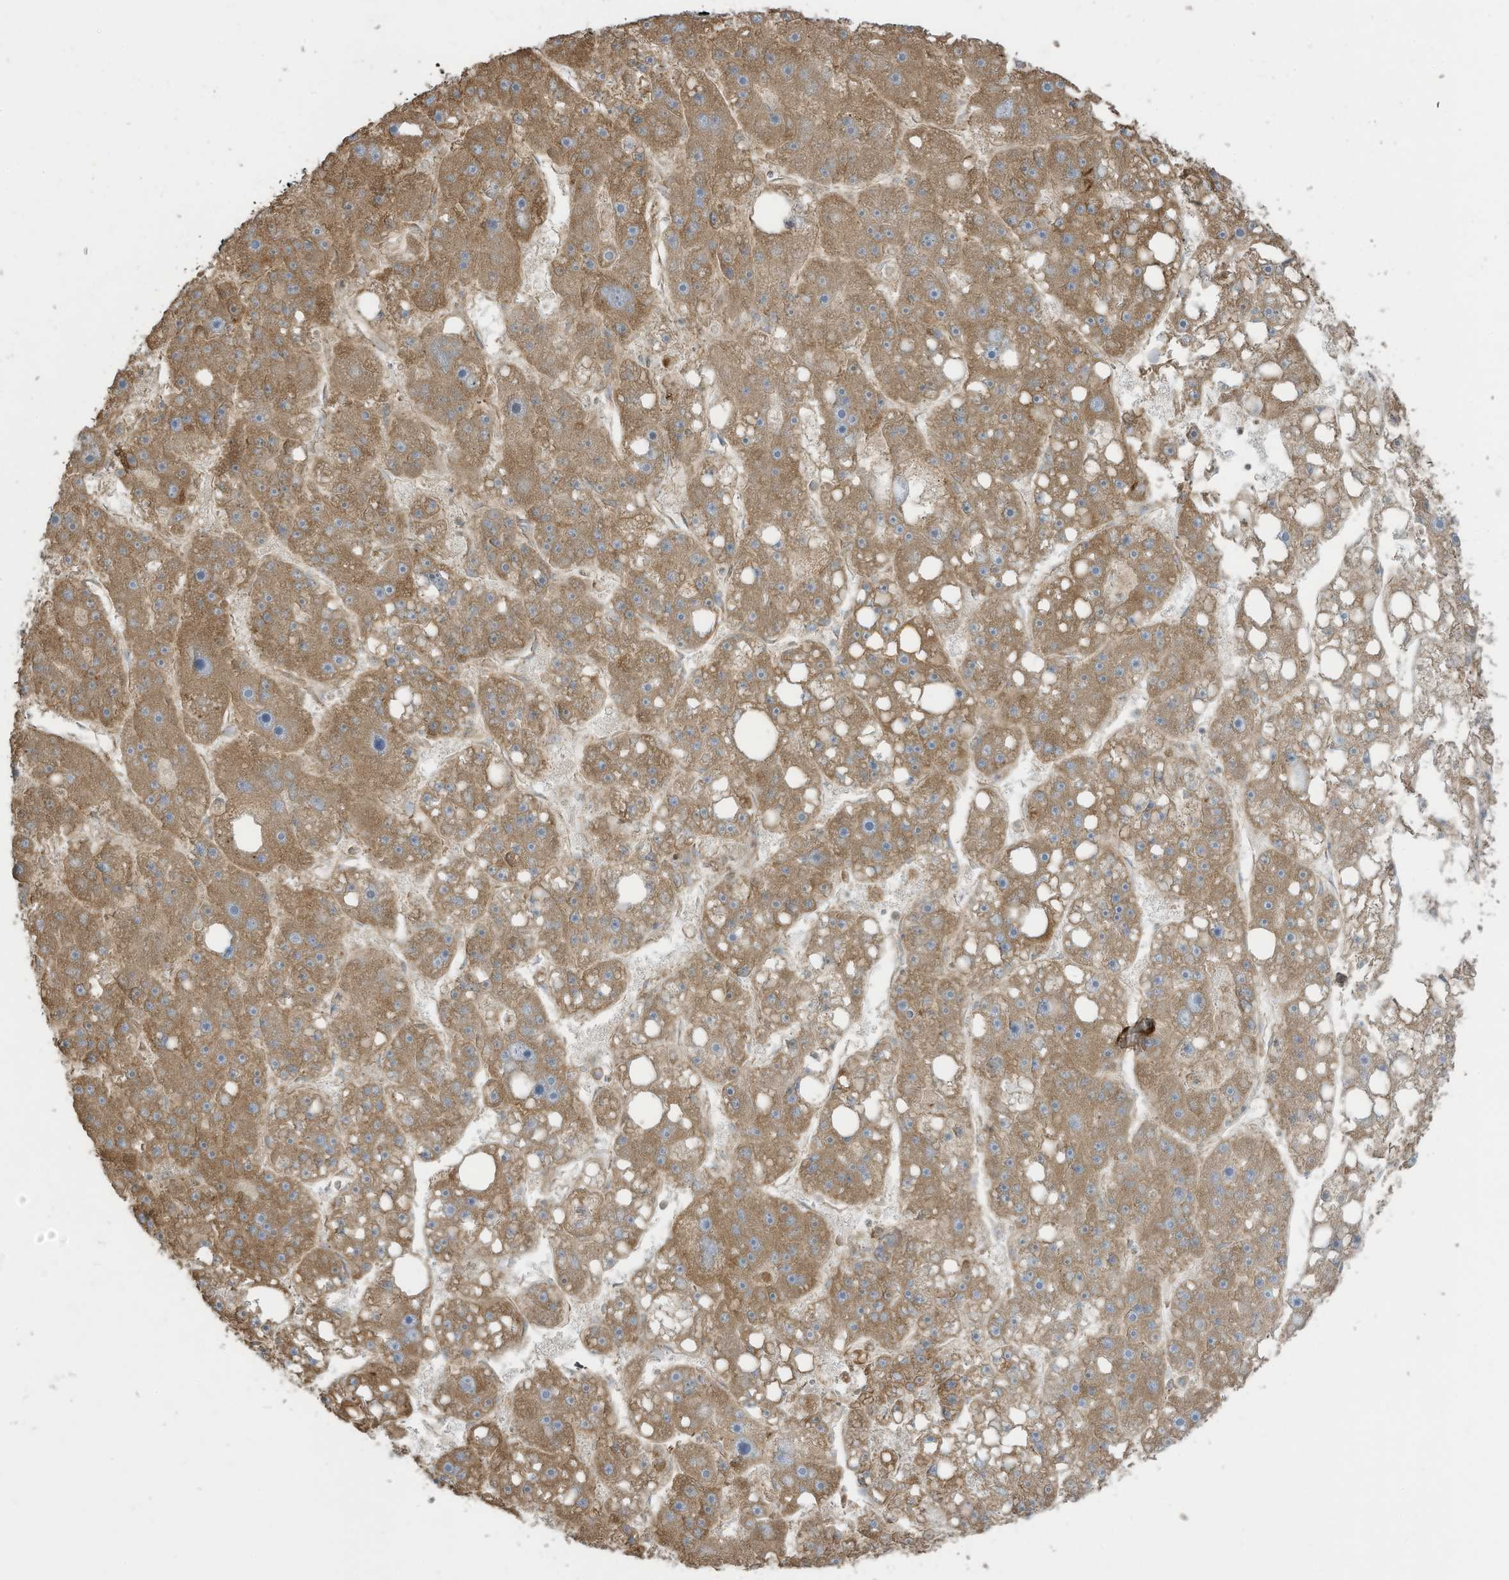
{"staining": {"intensity": "moderate", "quantity": ">75%", "location": "cytoplasmic/membranous"}, "tissue": "liver cancer", "cell_type": "Tumor cells", "image_type": "cancer", "snomed": [{"axis": "morphology", "description": "Carcinoma, Hepatocellular, NOS"}, {"axis": "topography", "description": "Liver"}], "caption": "Liver hepatocellular carcinoma stained with a protein marker reveals moderate staining in tumor cells.", "gene": "CGAS", "patient": {"sex": "female", "age": 61}}